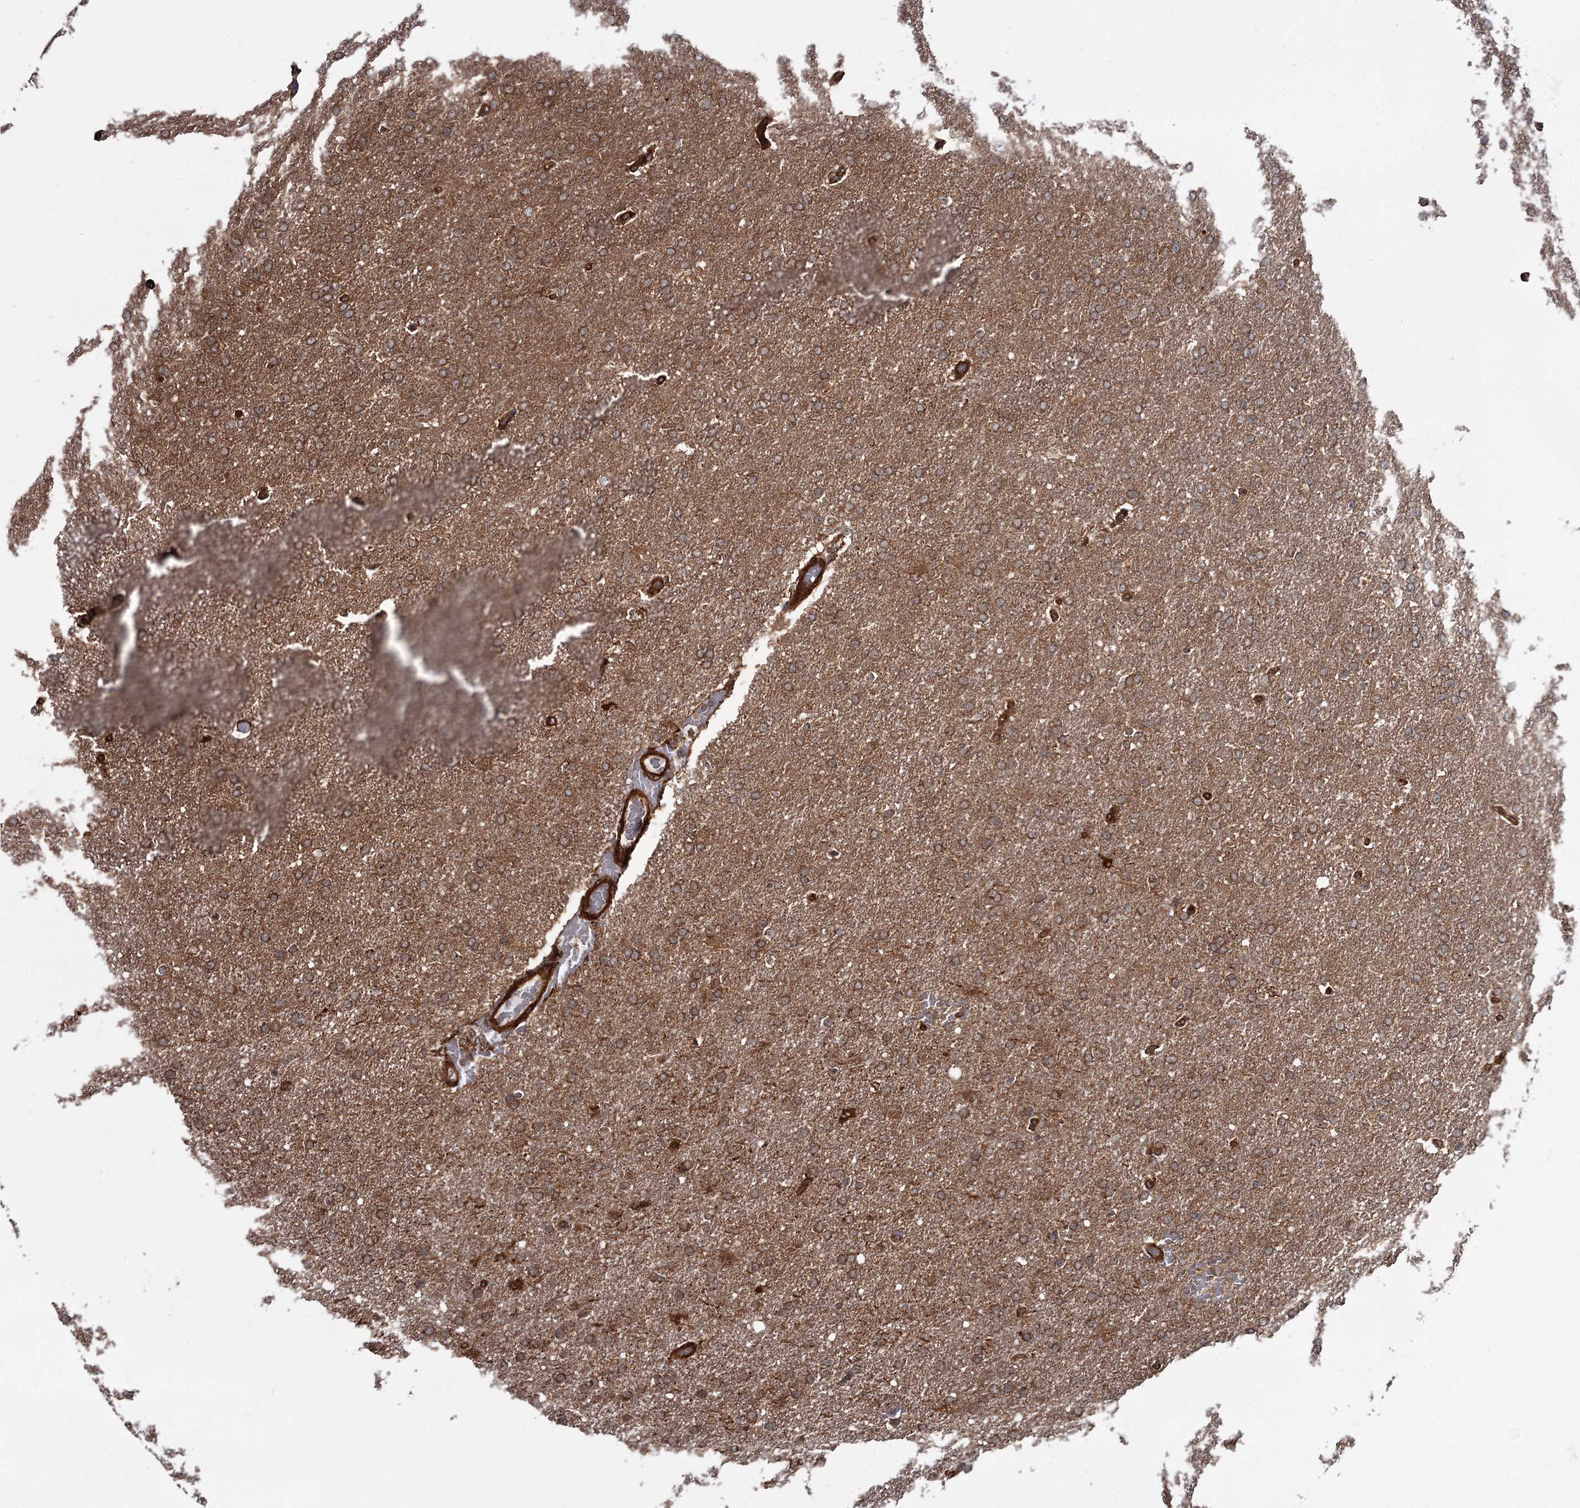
{"staining": {"intensity": "moderate", "quantity": ">75%", "location": "cytoplasmic/membranous"}, "tissue": "glioma", "cell_type": "Tumor cells", "image_type": "cancer", "snomed": [{"axis": "morphology", "description": "Glioma, malignant, High grade"}, {"axis": "topography", "description": "Brain"}], "caption": "Immunohistochemistry (IHC) (DAB (3,3'-diaminobenzidine)) staining of human glioma shows moderate cytoplasmic/membranous protein positivity in about >75% of tumor cells.", "gene": "THAP9", "patient": {"sex": "male", "age": 72}}